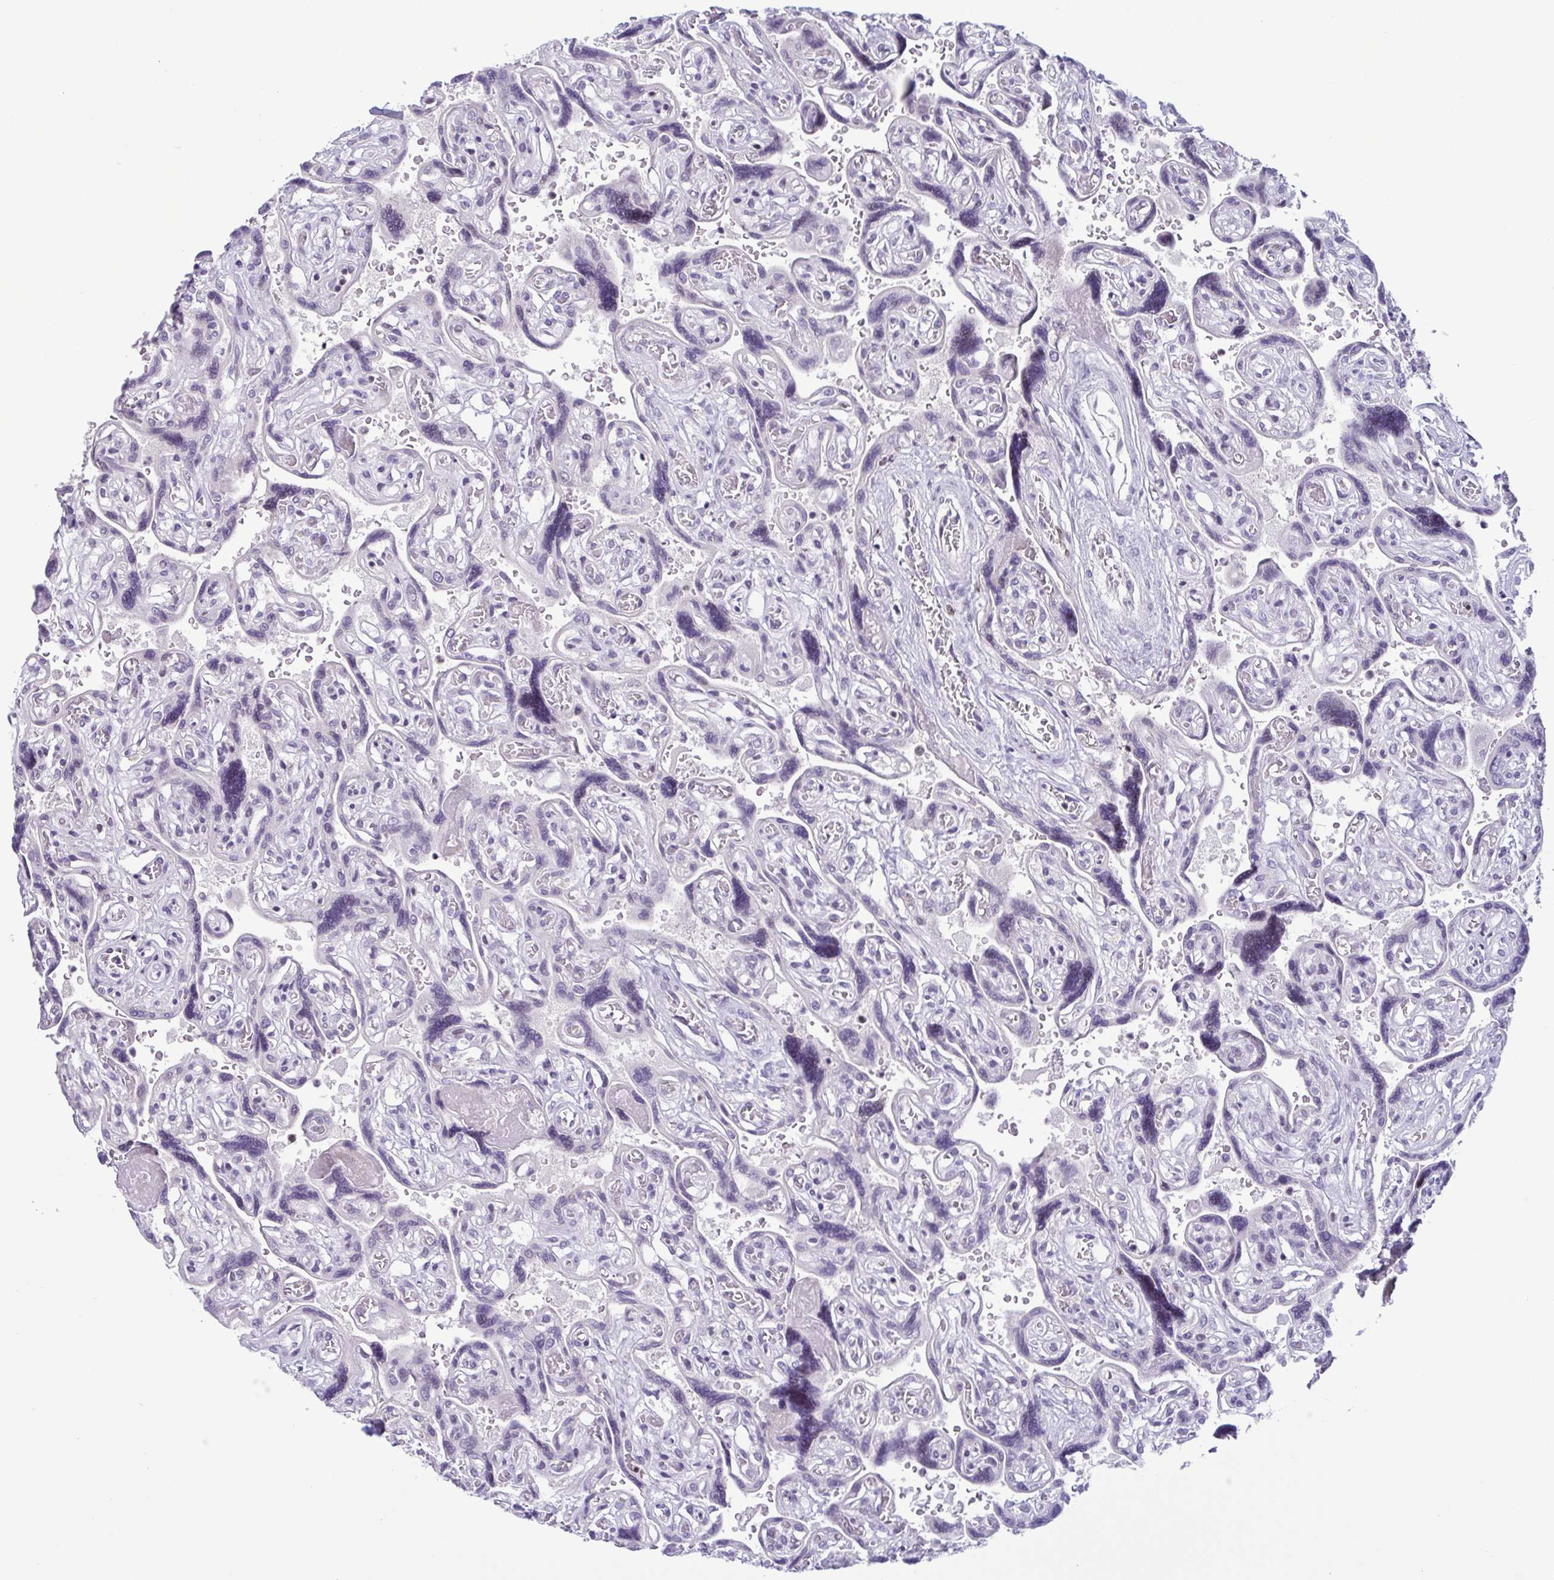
{"staining": {"intensity": "moderate", "quantity": "<25%", "location": "nuclear"}, "tissue": "placenta", "cell_type": "Decidual cells", "image_type": "normal", "snomed": [{"axis": "morphology", "description": "Normal tissue, NOS"}, {"axis": "topography", "description": "Placenta"}], "caption": "Moderate nuclear expression is seen in about <25% of decidual cells in normal placenta.", "gene": "IRF1", "patient": {"sex": "female", "age": 32}}